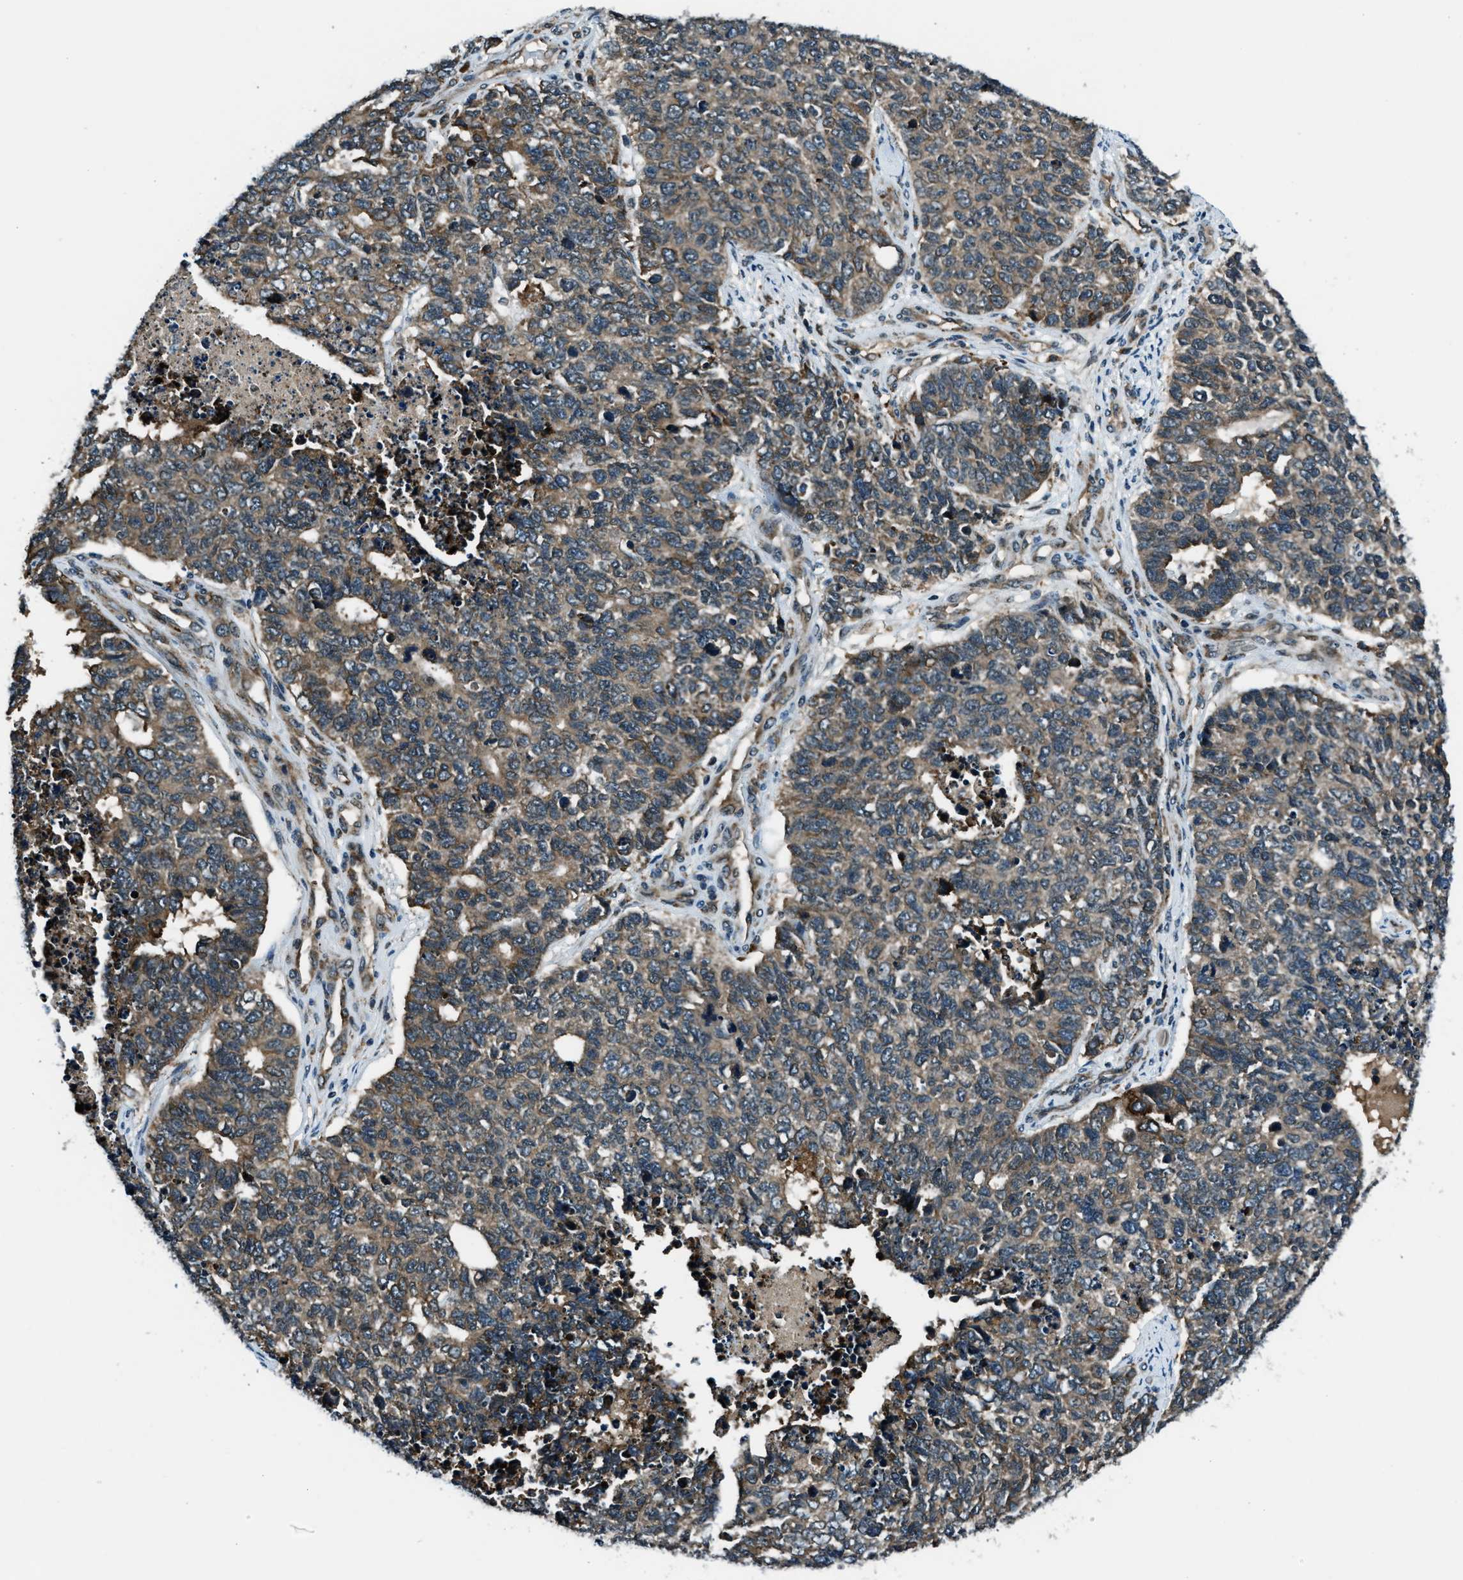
{"staining": {"intensity": "weak", "quantity": ">75%", "location": "cytoplasmic/membranous"}, "tissue": "cervical cancer", "cell_type": "Tumor cells", "image_type": "cancer", "snomed": [{"axis": "morphology", "description": "Squamous cell carcinoma, NOS"}, {"axis": "topography", "description": "Cervix"}], "caption": "Protein staining shows weak cytoplasmic/membranous positivity in approximately >75% of tumor cells in squamous cell carcinoma (cervical).", "gene": "ACTL9", "patient": {"sex": "female", "age": 63}}